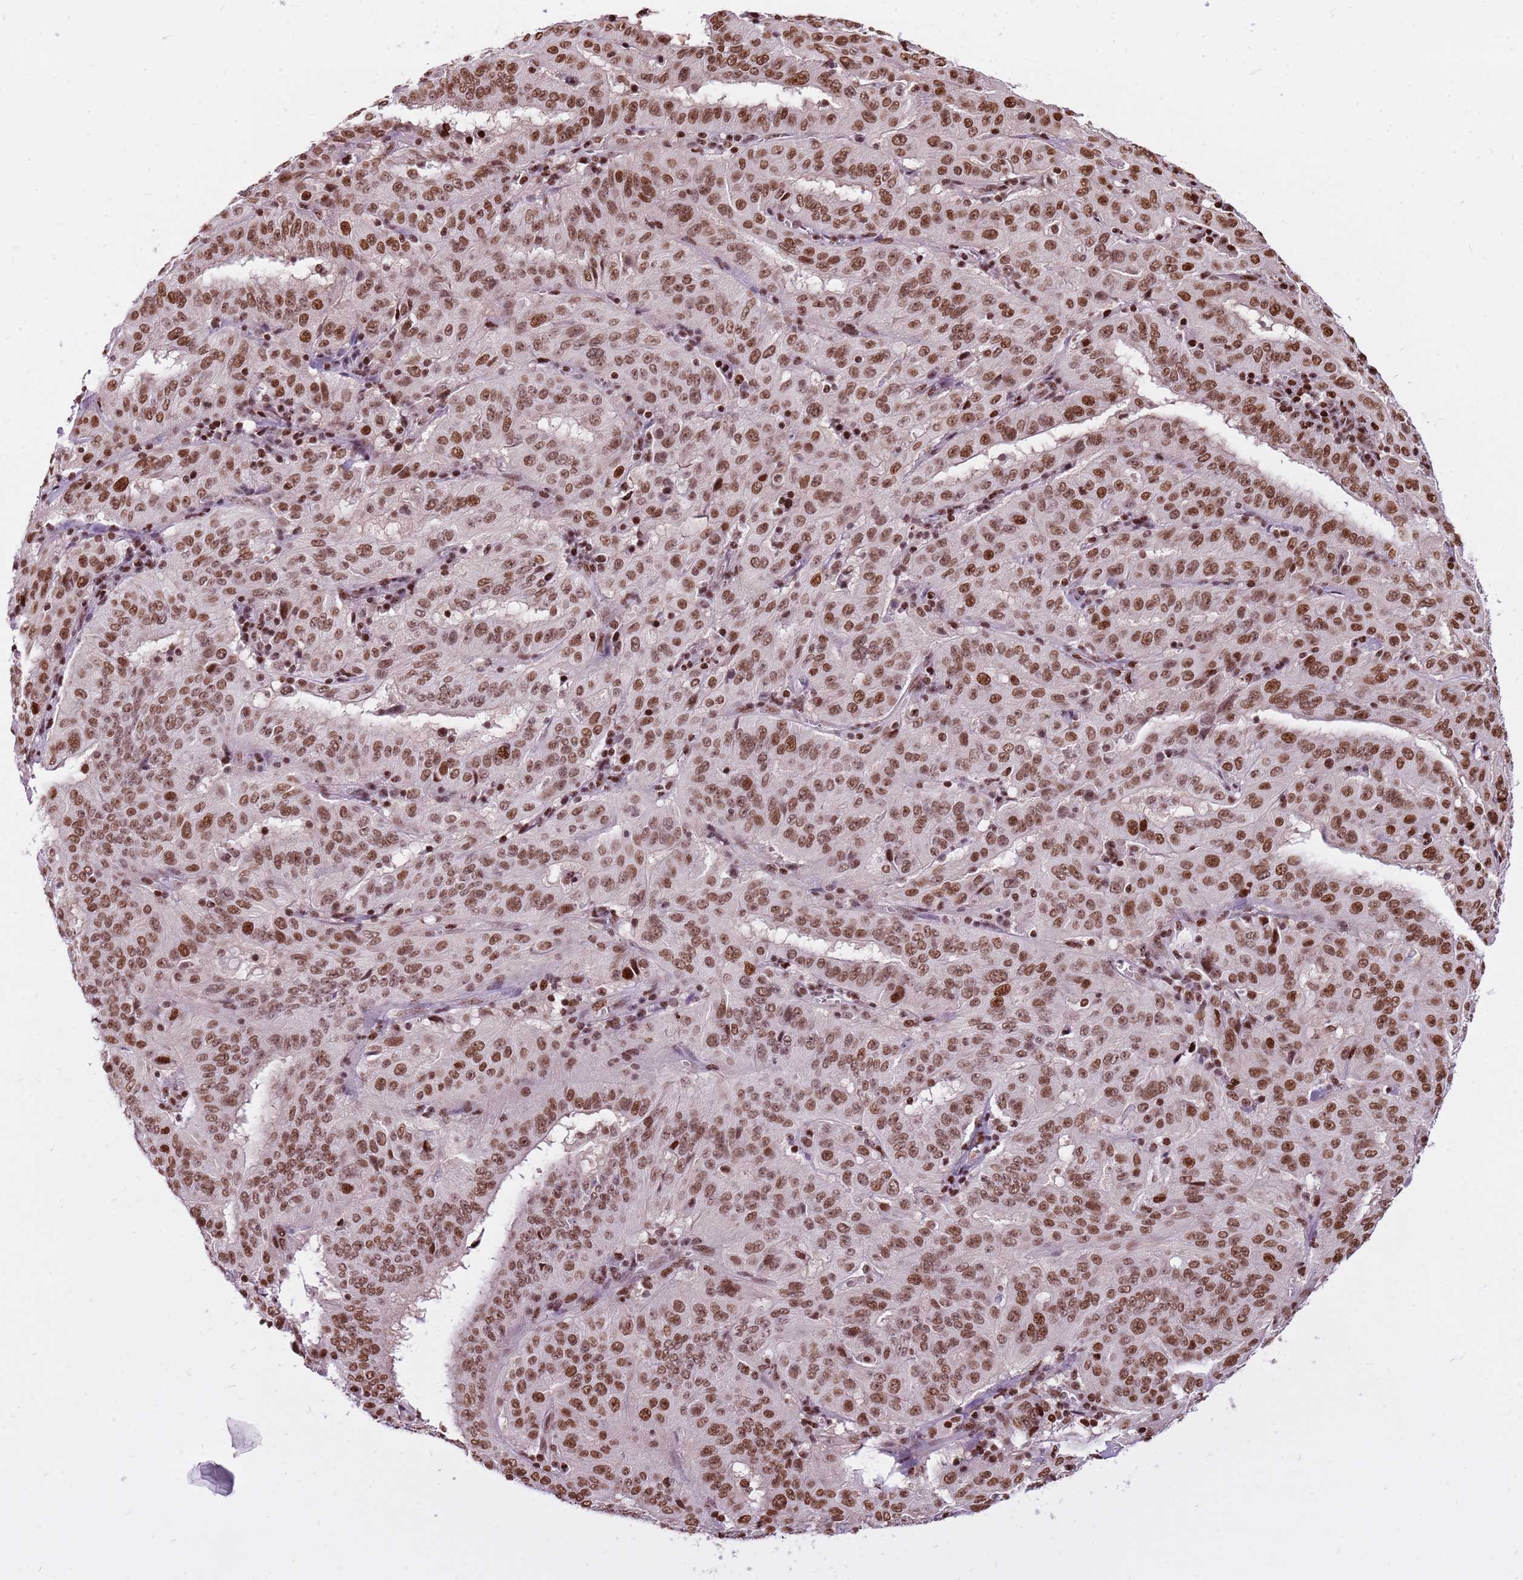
{"staining": {"intensity": "moderate", "quantity": ">75%", "location": "nuclear"}, "tissue": "pancreatic cancer", "cell_type": "Tumor cells", "image_type": "cancer", "snomed": [{"axis": "morphology", "description": "Adenocarcinoma, NOS"}, {"axis": "topography", "description": "Pancreas"}], "caption": "The micrograph reveals immunohistochemical staining of pancreatic cancer. There is moderate nuclear positivity is appreciated in about >75% of tumor cells.", "gene": "WASHC4", "patient": {"sex": "male", "age": 63}}